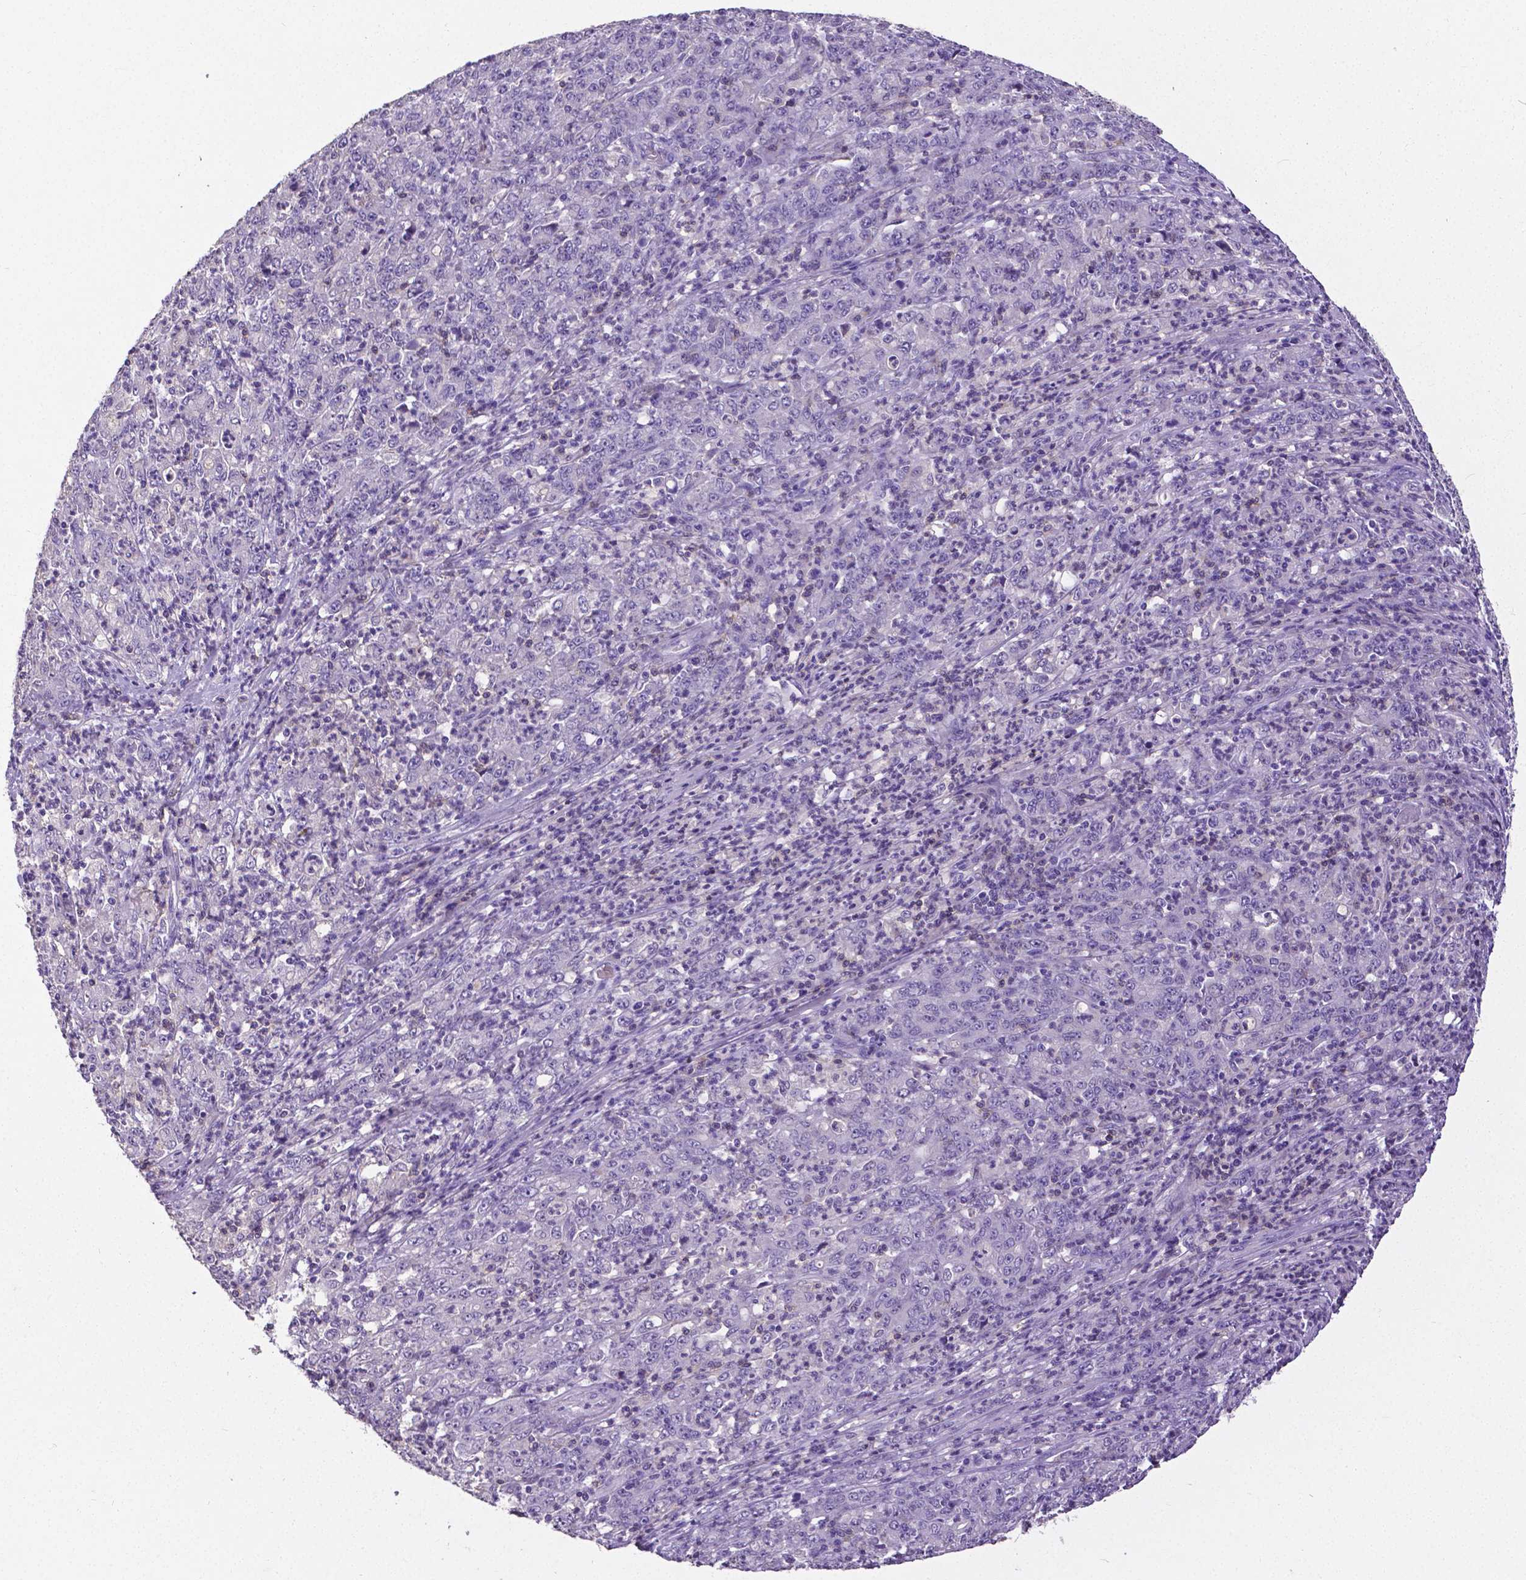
{"staining": {"intensity": "negative", "quantity": "none", "location": "none"}, "tissue": "stomach cancer", "cell_type": "Tumor cells", "image_type": "cancer", "snomed": [{"axis": "morphology", "description": "Adenocarcinoma, NOS"}, {"axis": "topography", "description": "Stomach, lower"}], "caption": "Tumor cells are negative for protein expression in human adenocarcinoma (stomach).", "gene": "CD4", "patient": {"sex": "female", "age": 71}}